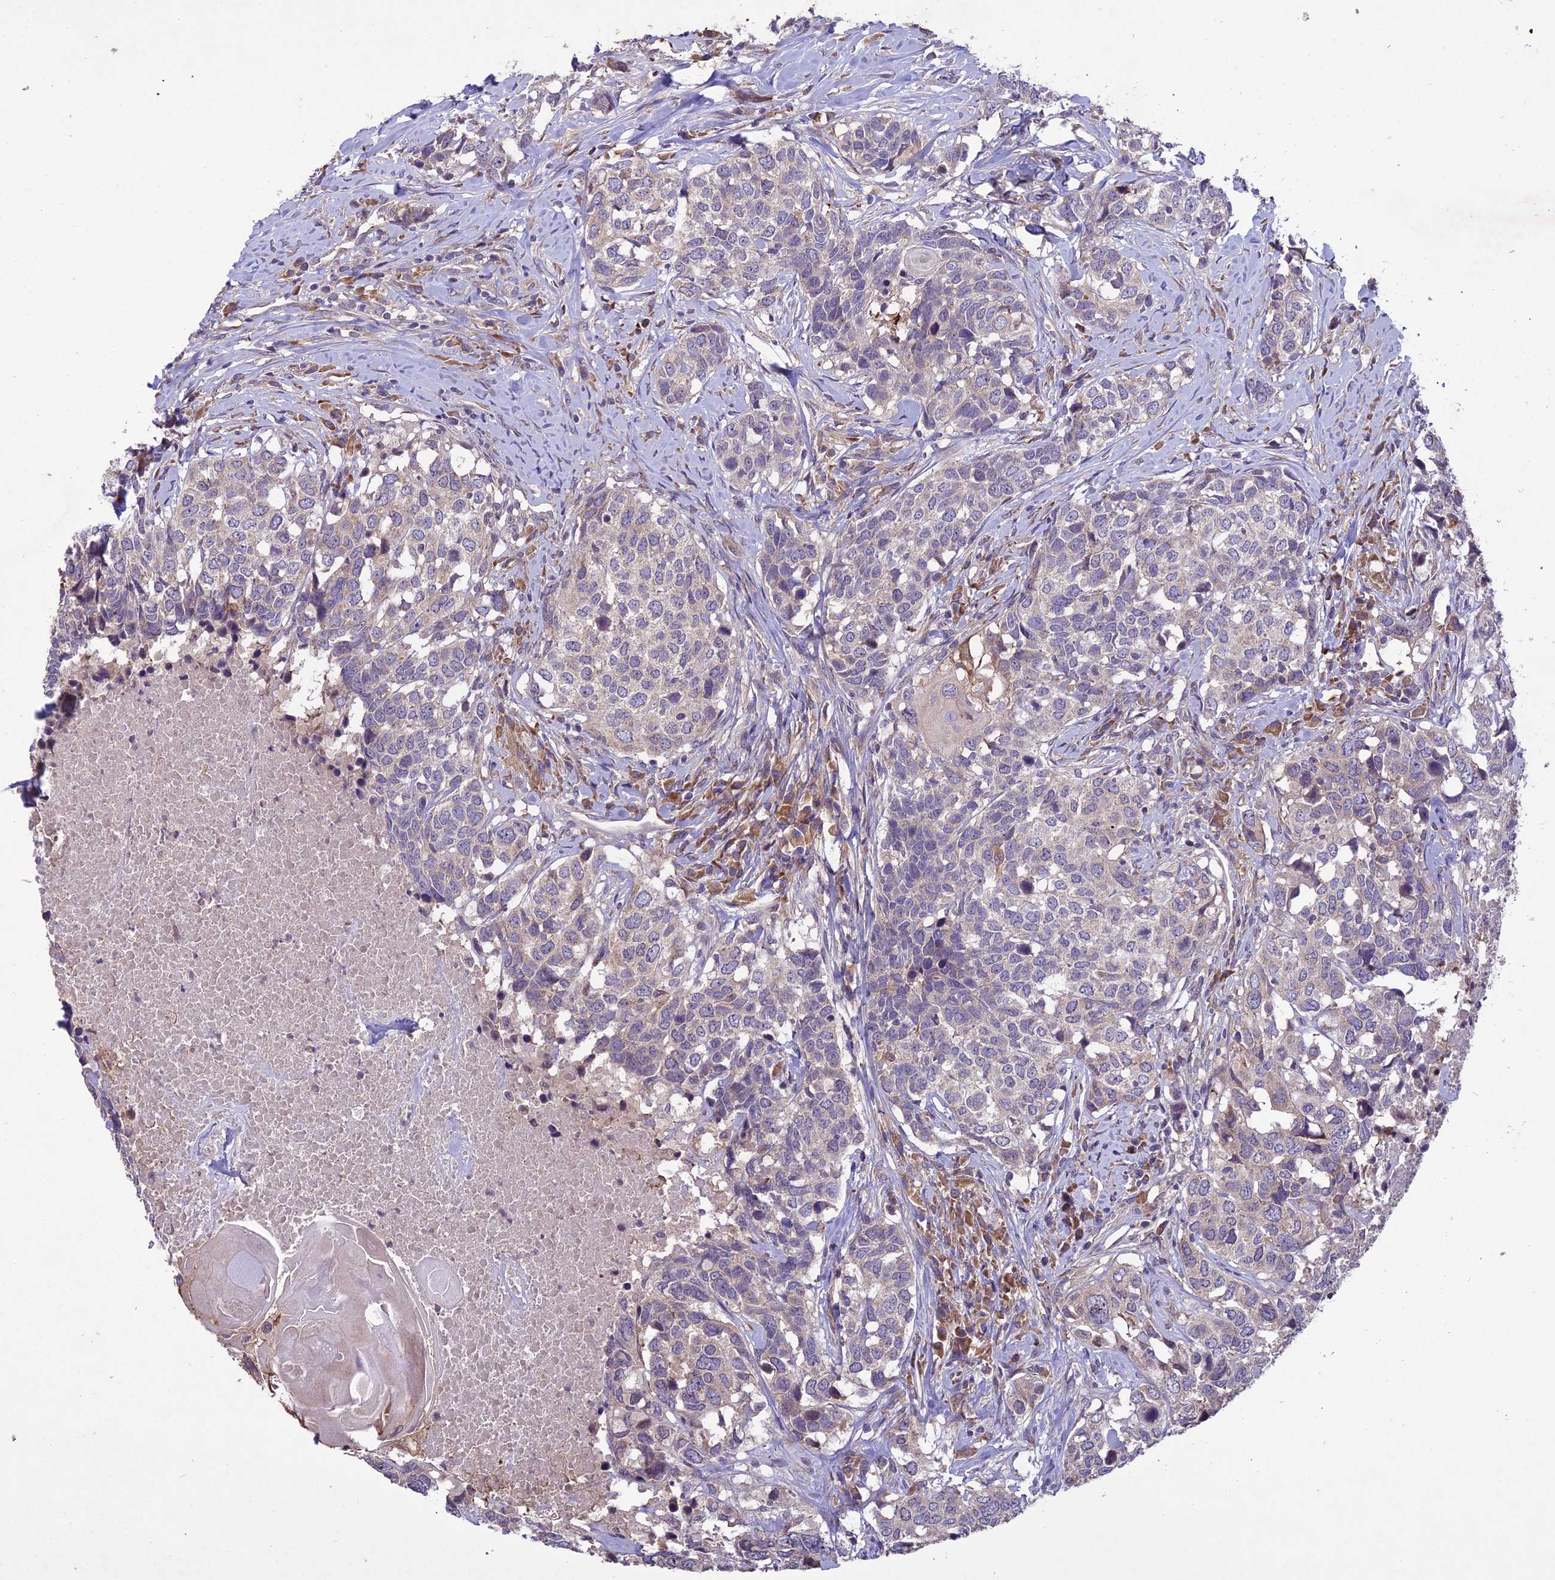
{"staining": {"intensity": "weak", "quantity": "<25%", "location": "cytoplasmic/membranous"}, "tissue": "head and neck cancer", "cell_type": "Tumor cells", "image_type": "cancer", "snomed": [{"axis": "morphology", "description": "Squamous cell carcinoma, NOS"}, {"axis": "topography", "description": "Head-Neck"}], "caption": "Tumor cells show no significant protein expression in head and neck squamous cell carcinoma.", "gene": "CENPL", "patient": {"sex": "male", "age": 66}}